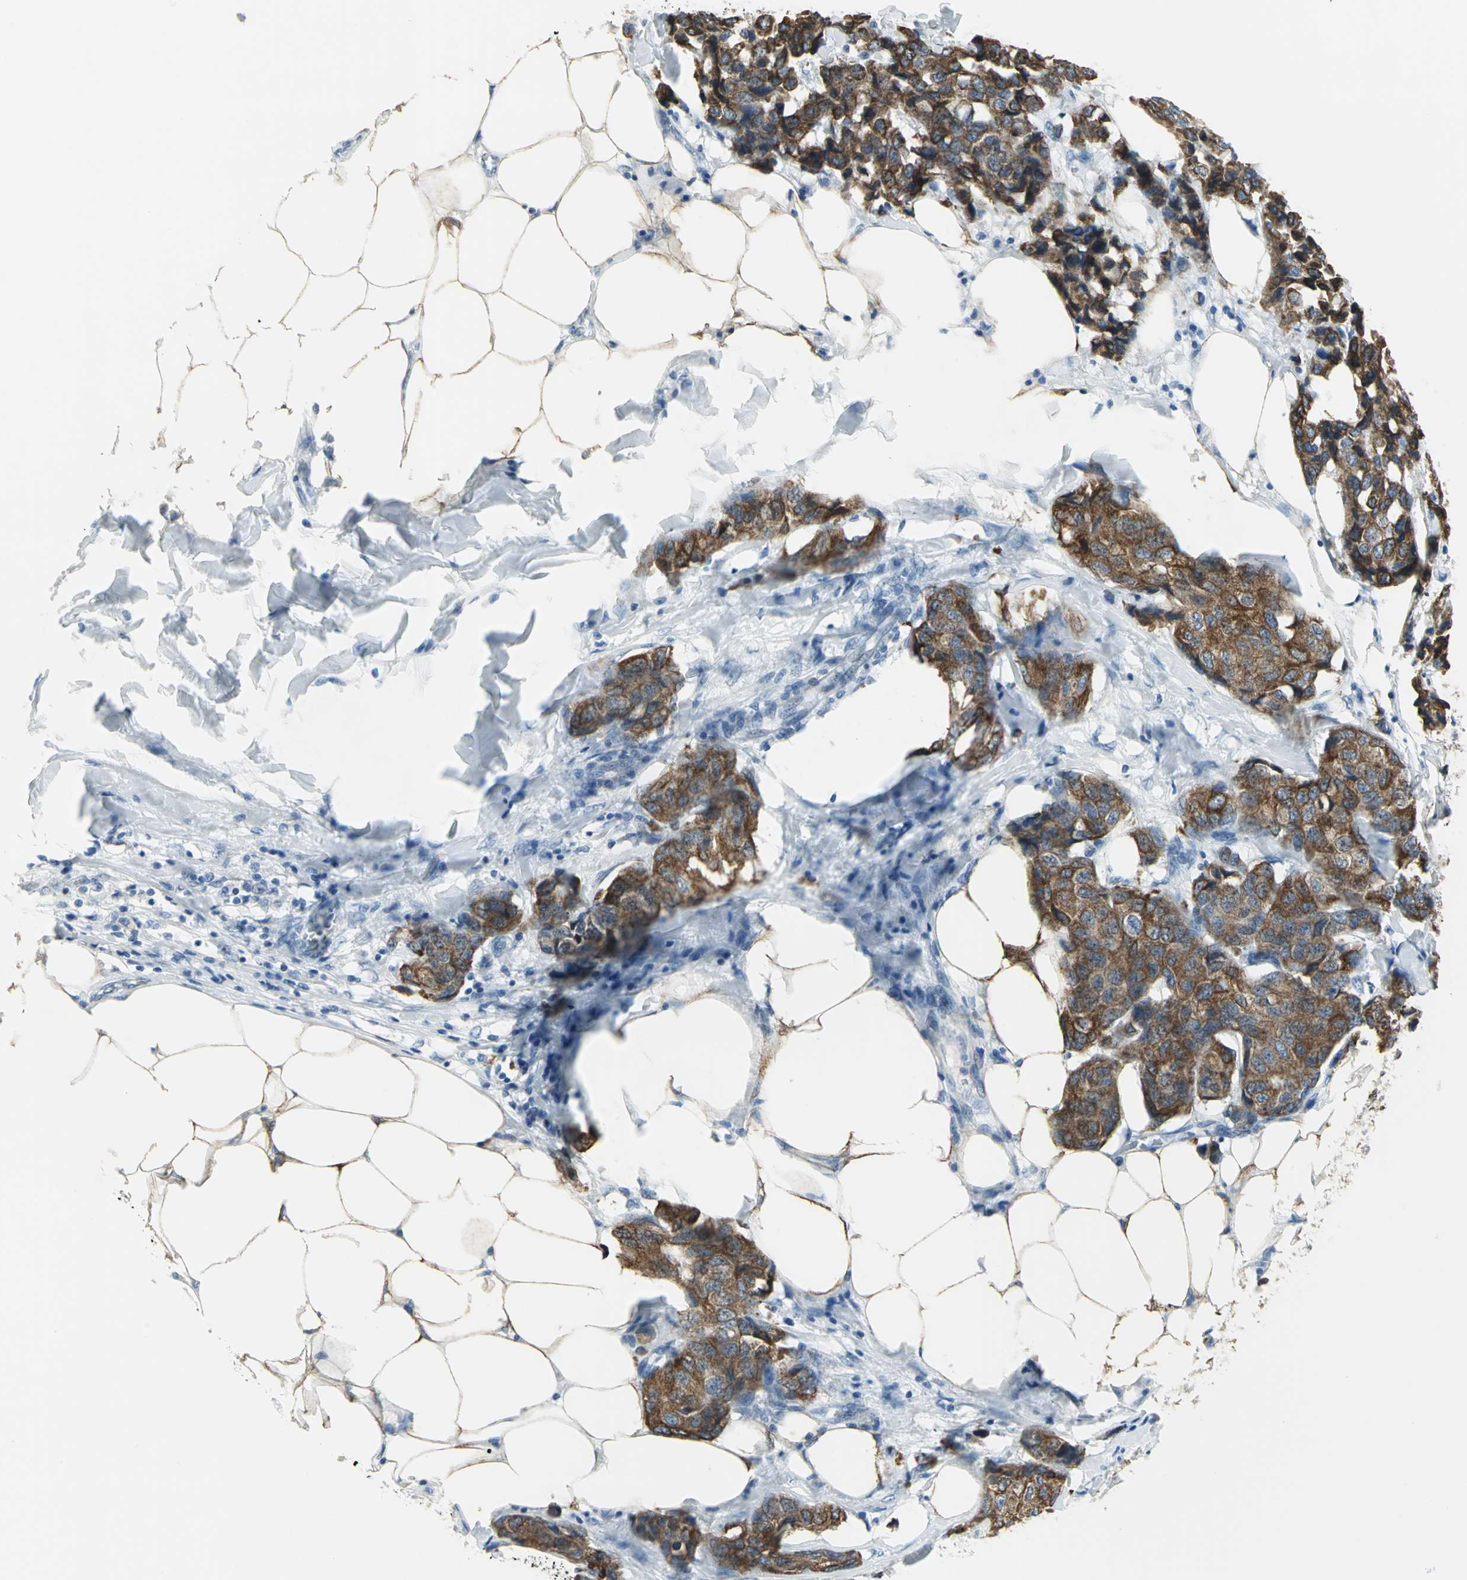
{"staining": {"intensity": "strong", "quantity": ">75%", "location": "cytoplasmic/membranous"}, "tissue": "breast cancer", "cell_type": "Tumor cells", "image_type": "cancer", "snomed": [{"axis": "morphology", "description": "Duct carcinoma"}, {"axis": "topography", "description": "Breast"}], "caption": "Human breast cancer (intraductal carcinoma) stained for a protein (brown) shows strong cytoplasmic/membranous positive staining in approximately >75% of tumor cells.", "gene": "CYB5A", "patient": {"sex": "female", "age": 80}}